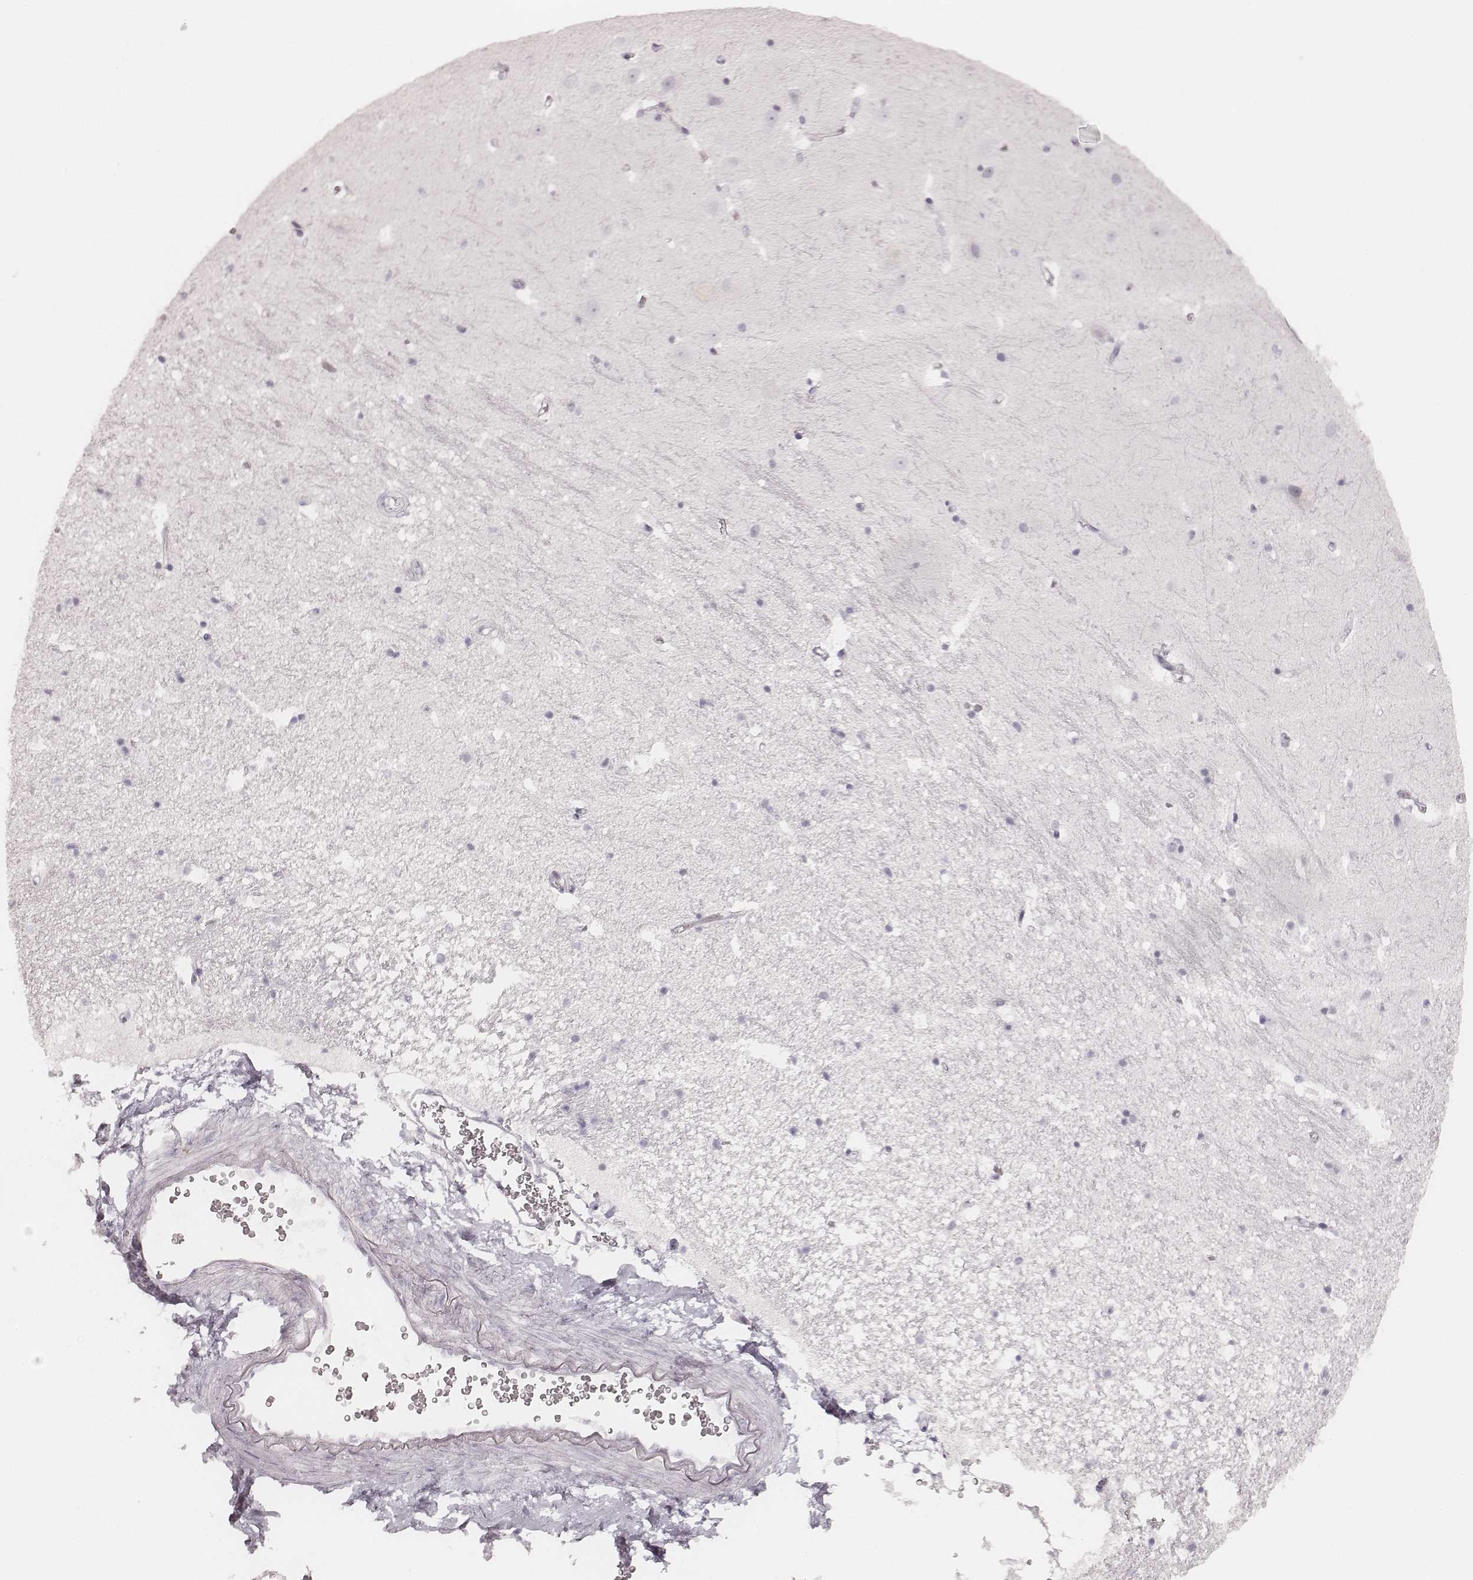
{"staining": {"intensity": "negative", "quantity": "none", "location": "none"}, "tissue": "hippocampus", "cell_type": "Glial cells", "image_type": "normal", "snomed": [{"axis": "morphology", "description": "Normal tissue, NOS"}, {"axis": "topography", "description": "Hippocampus"}], "caption": "This is an immunohistochemistry photomicrograph of normal hippocampus. There is no staining in glial cells.", "gene": "KRT72", "patient": {"sex": "male", "age": 44}}